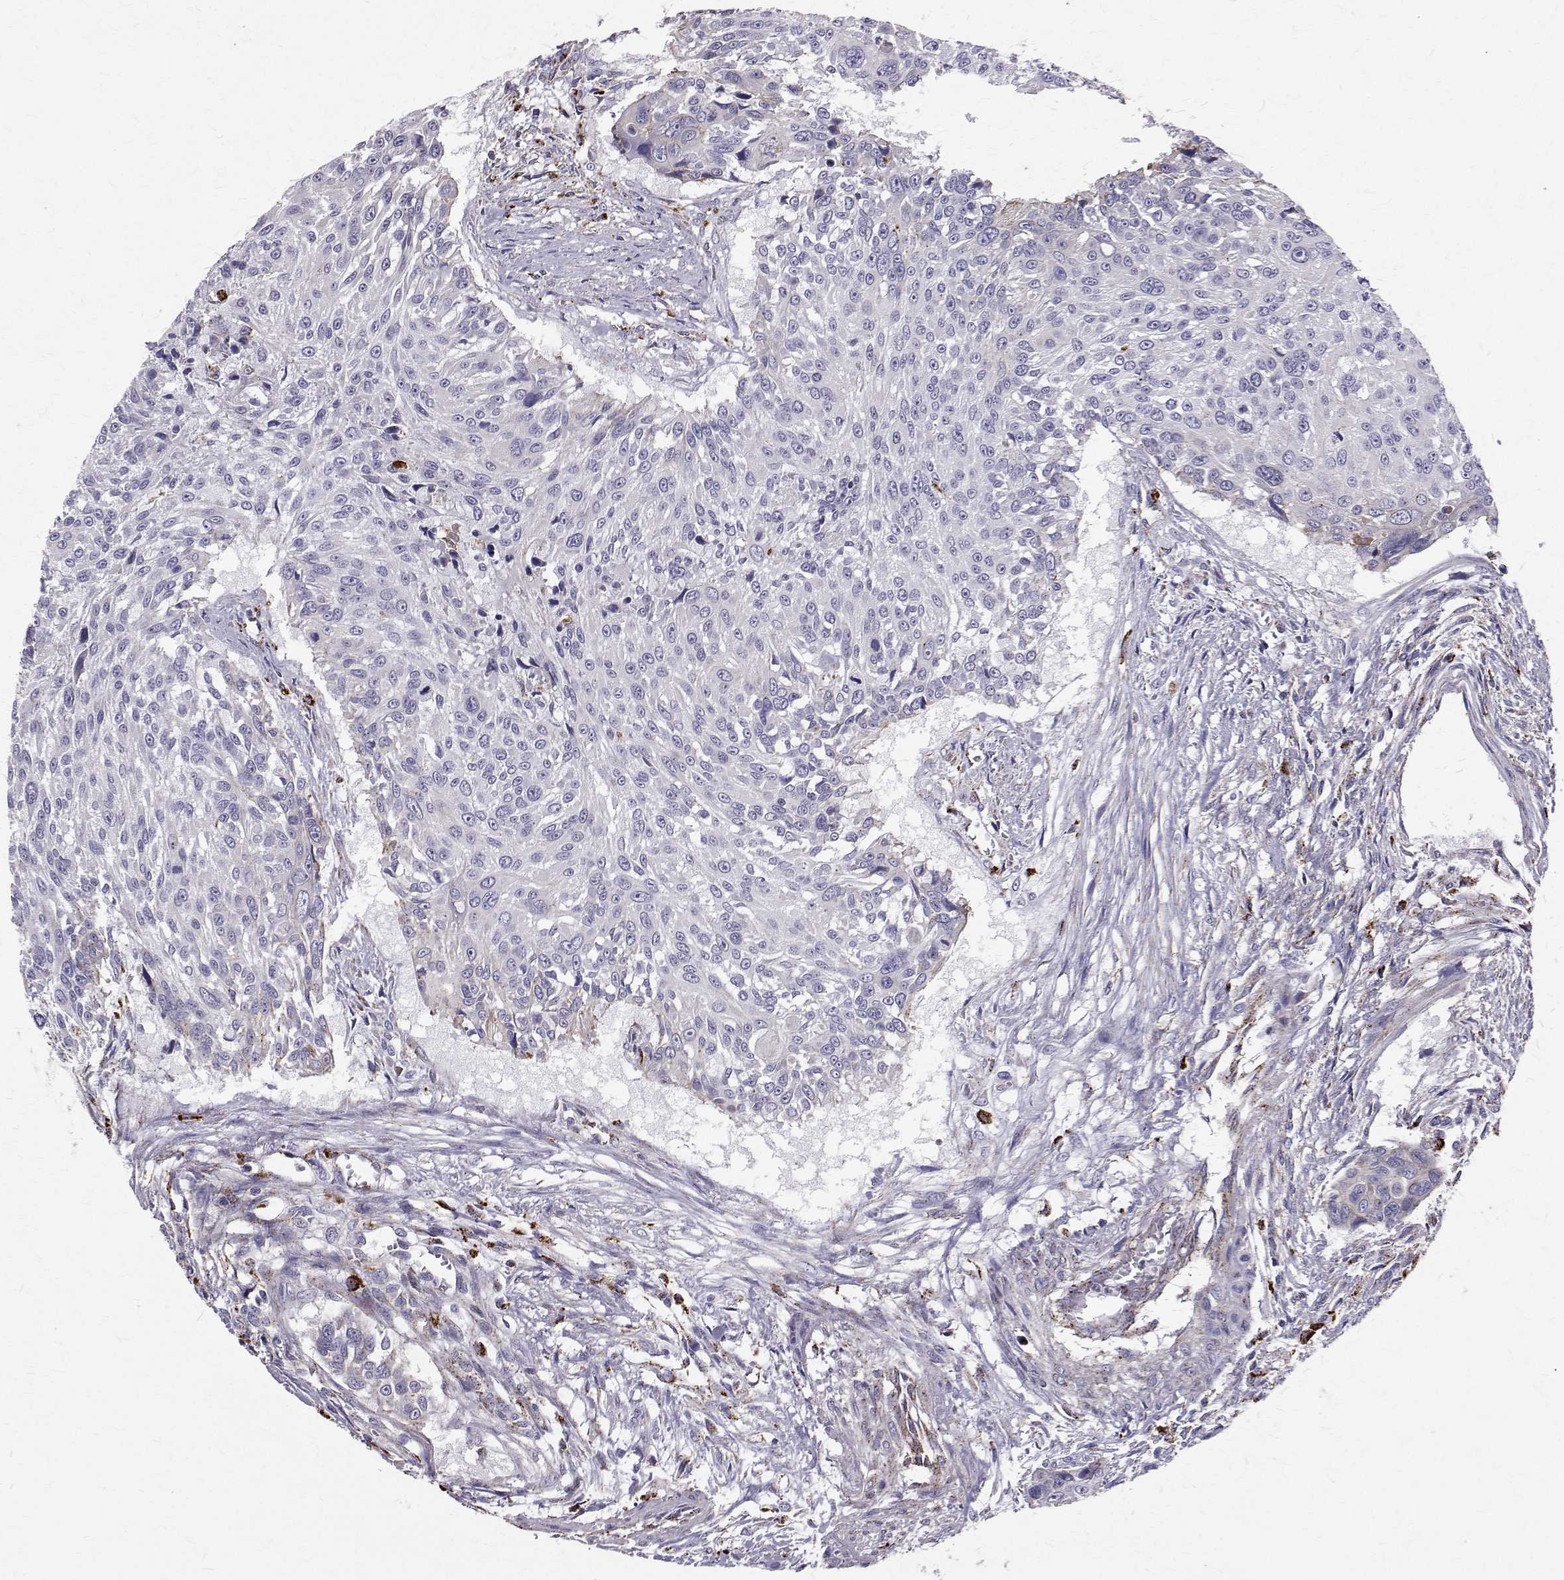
{"staining": {"intensity": "negative", "quantity": "none", "location": "none"}, "tissue": "urothelial cancer", "cell_type": "Tumor cells", "image_type": "cancer", "snomed": [{"axis": "morphology", "description": "Urothelial carcinoma, NOS"}, {"axis": "topography", "description": "Urinary bladder"}], "caption": "IHC of transitional cell carcinoma displays no positivity in tumor cells.", "gene": "TPP1", "patient": {"sex": "male", "age": 55}}